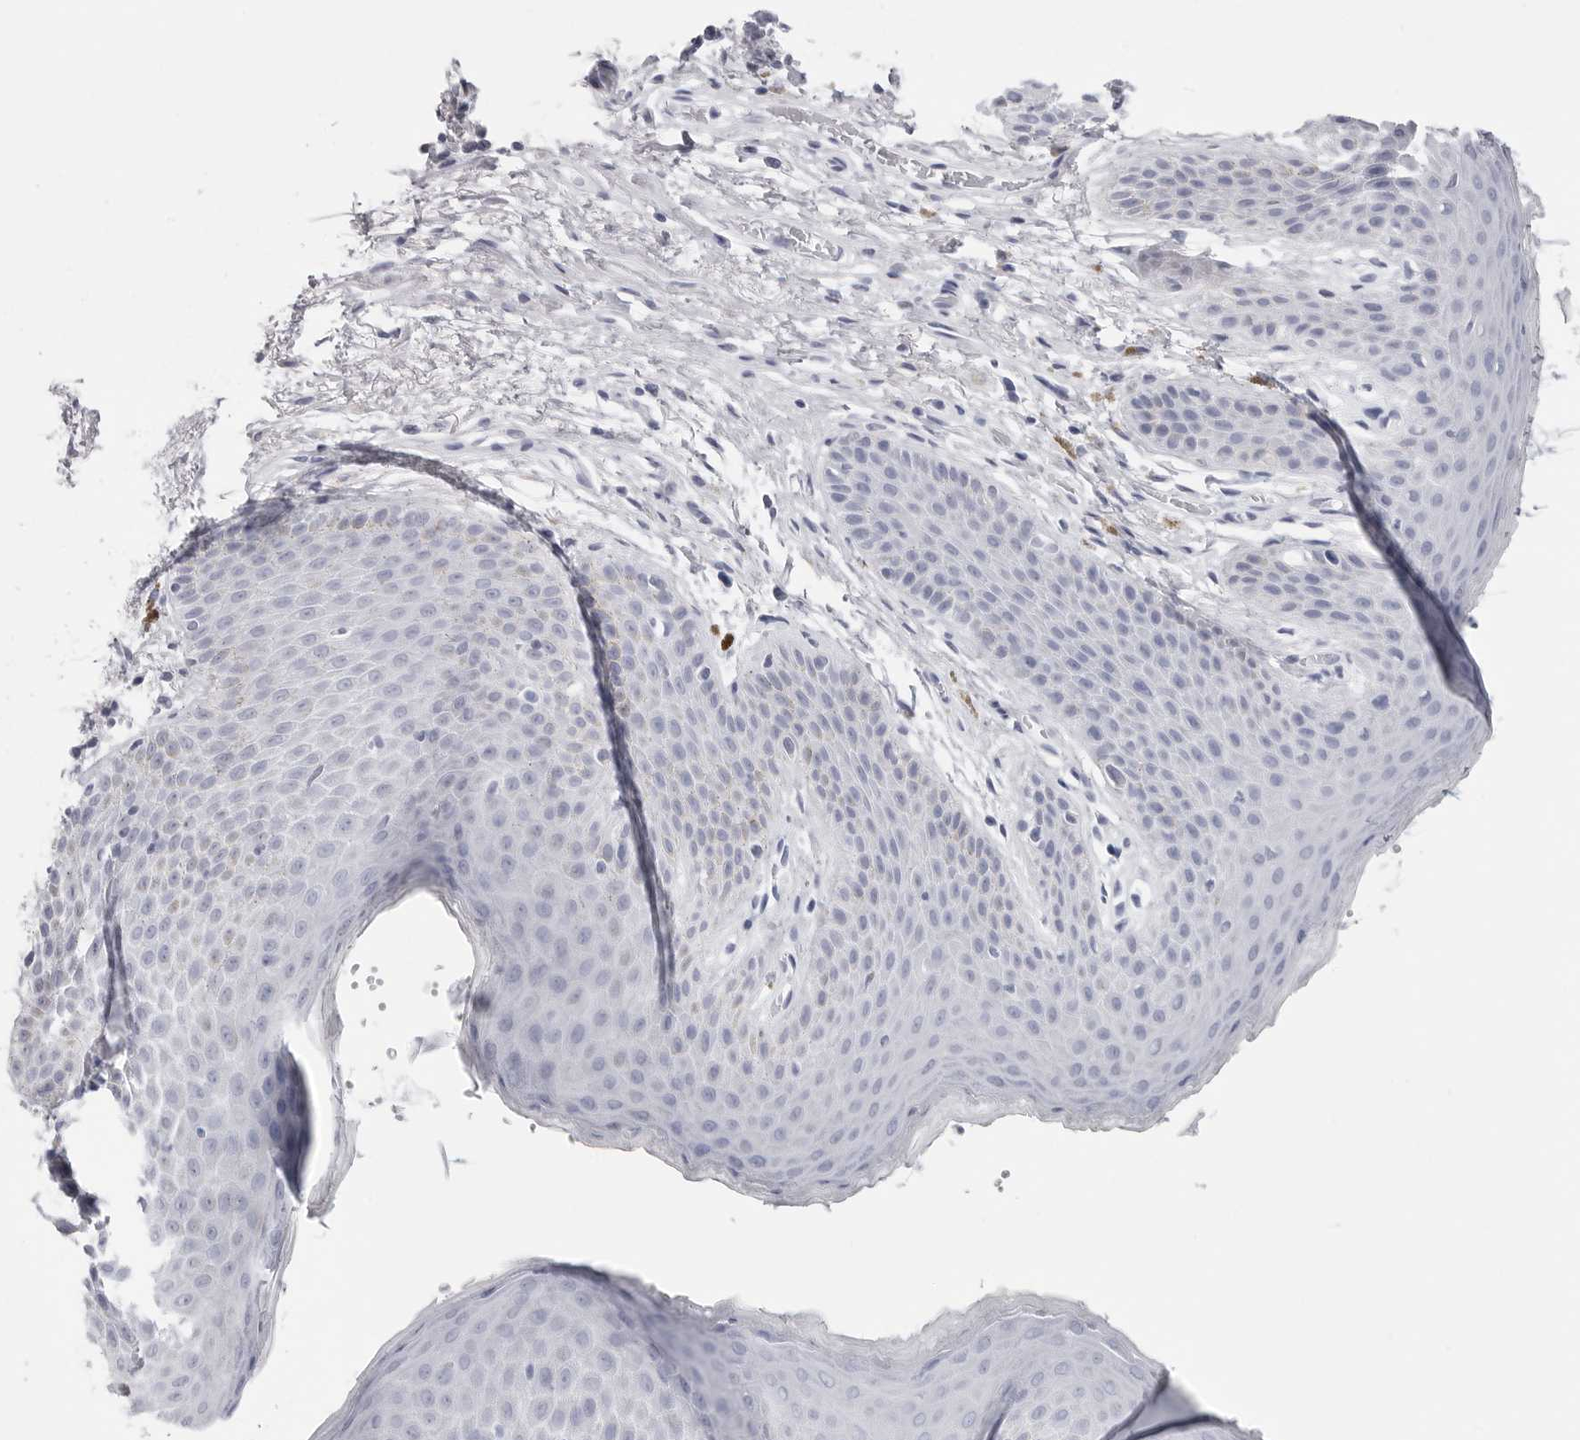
{"staining": {"intensity": "negative", "quantity": "none", "location": "none"}, "tissue": "skin", "cell_type": "Epidermal cells", "image_type": "normal", "snomed": [{"axis": "morphology", "description": "Normal tissue, NOS"}, {"axis": "topography", "description": "Anal"}], "caption": "The immunohistochemistry micrograph has no significant staining in epidermal cells of skin.", "gene": "CST2", "patient": {"sex": "male", "age": 74}}